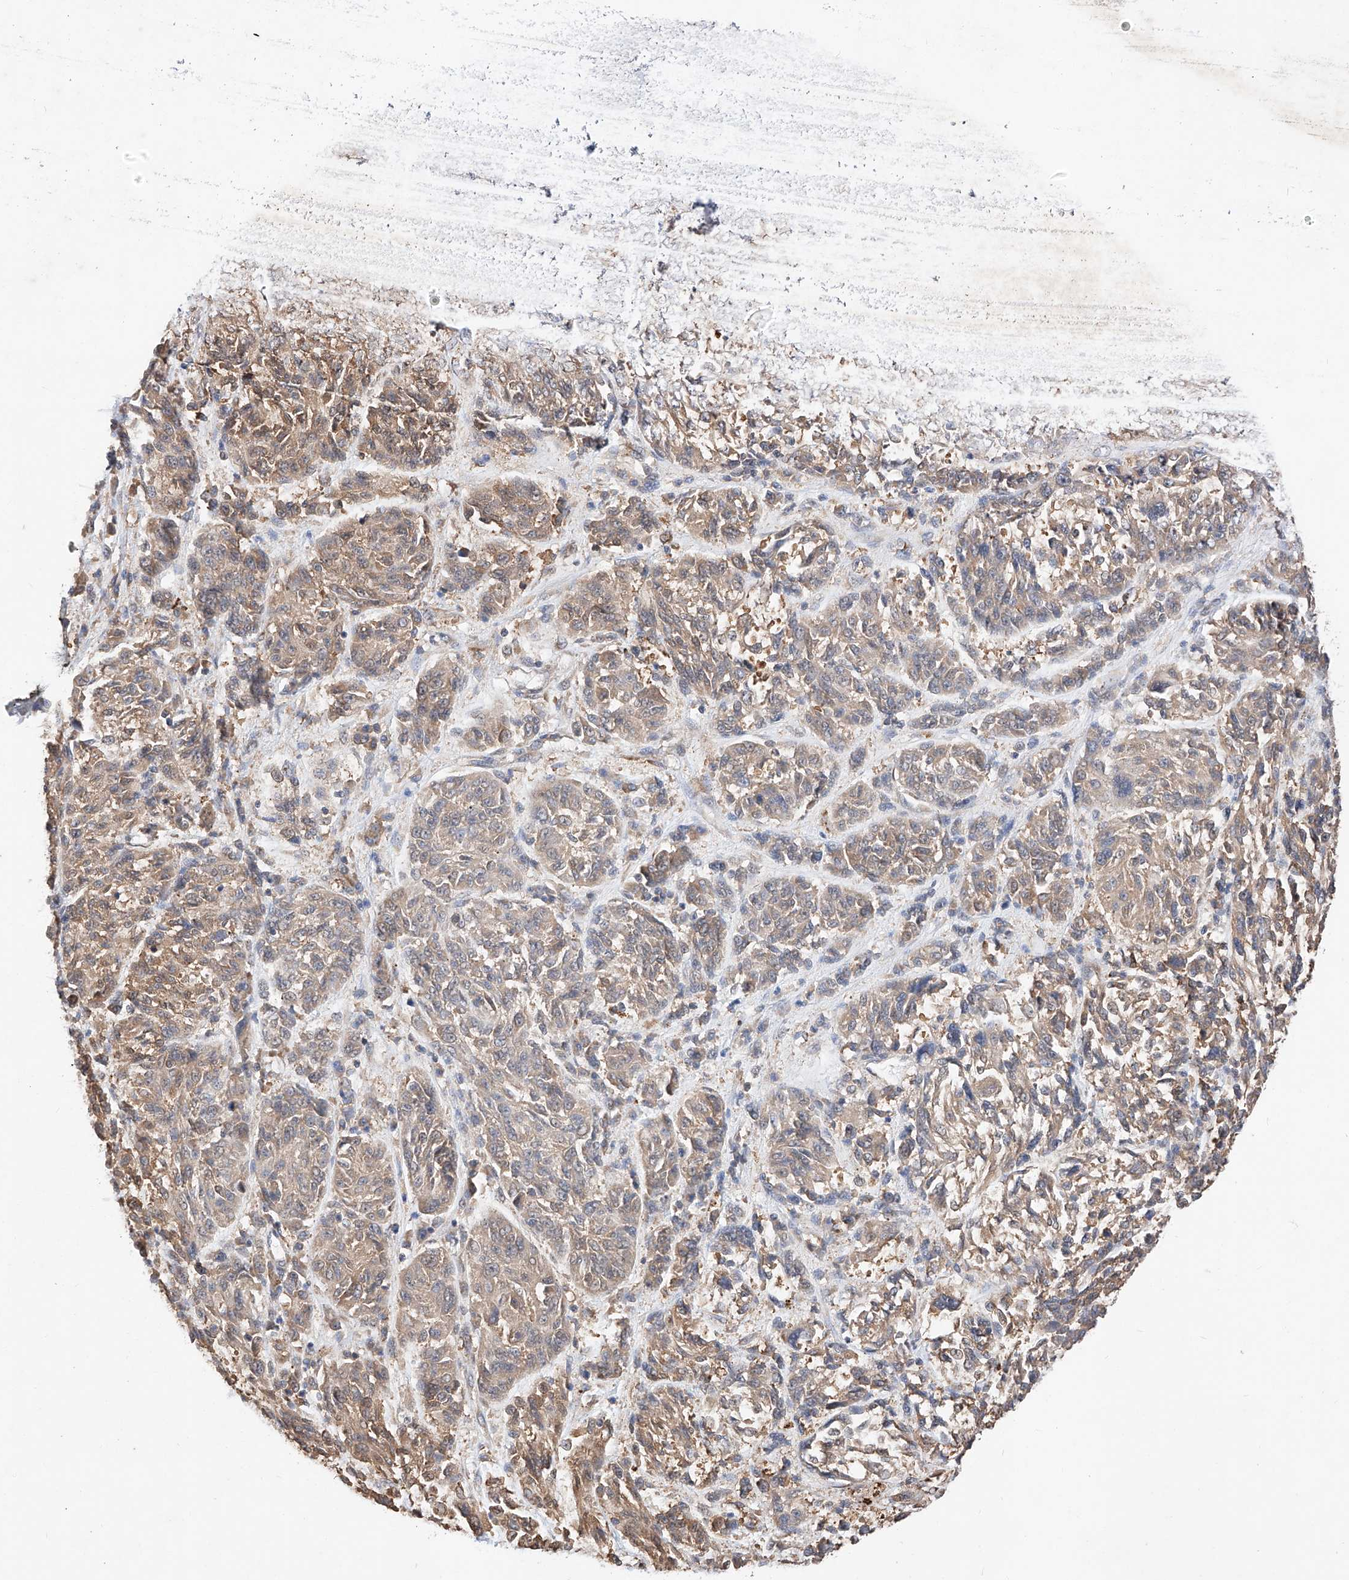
{"staining": {"intensity": "weak", "quantity": "25%-75%", "location": "cytoplasmic/membranous"}, "tissue": "melanoma", "cell_type": "Tumor cells", "image_type": "cancer", "snomed": [{"axis": "morphology", "description": "Malignant melanoma, NOS"}, {"axis": "topography", "description": "Skin"}], "caption": "Immunohistochemistry (IHC) photomicrograph of human melanoma stained for a protein (brown), which demonstrates low levels of weak cytoplasmic/membranous expression in approximately 25%-75% of tumor cells.", "gene": "ZSCAN4", "patient": {"sex": "male", "age": 53}}